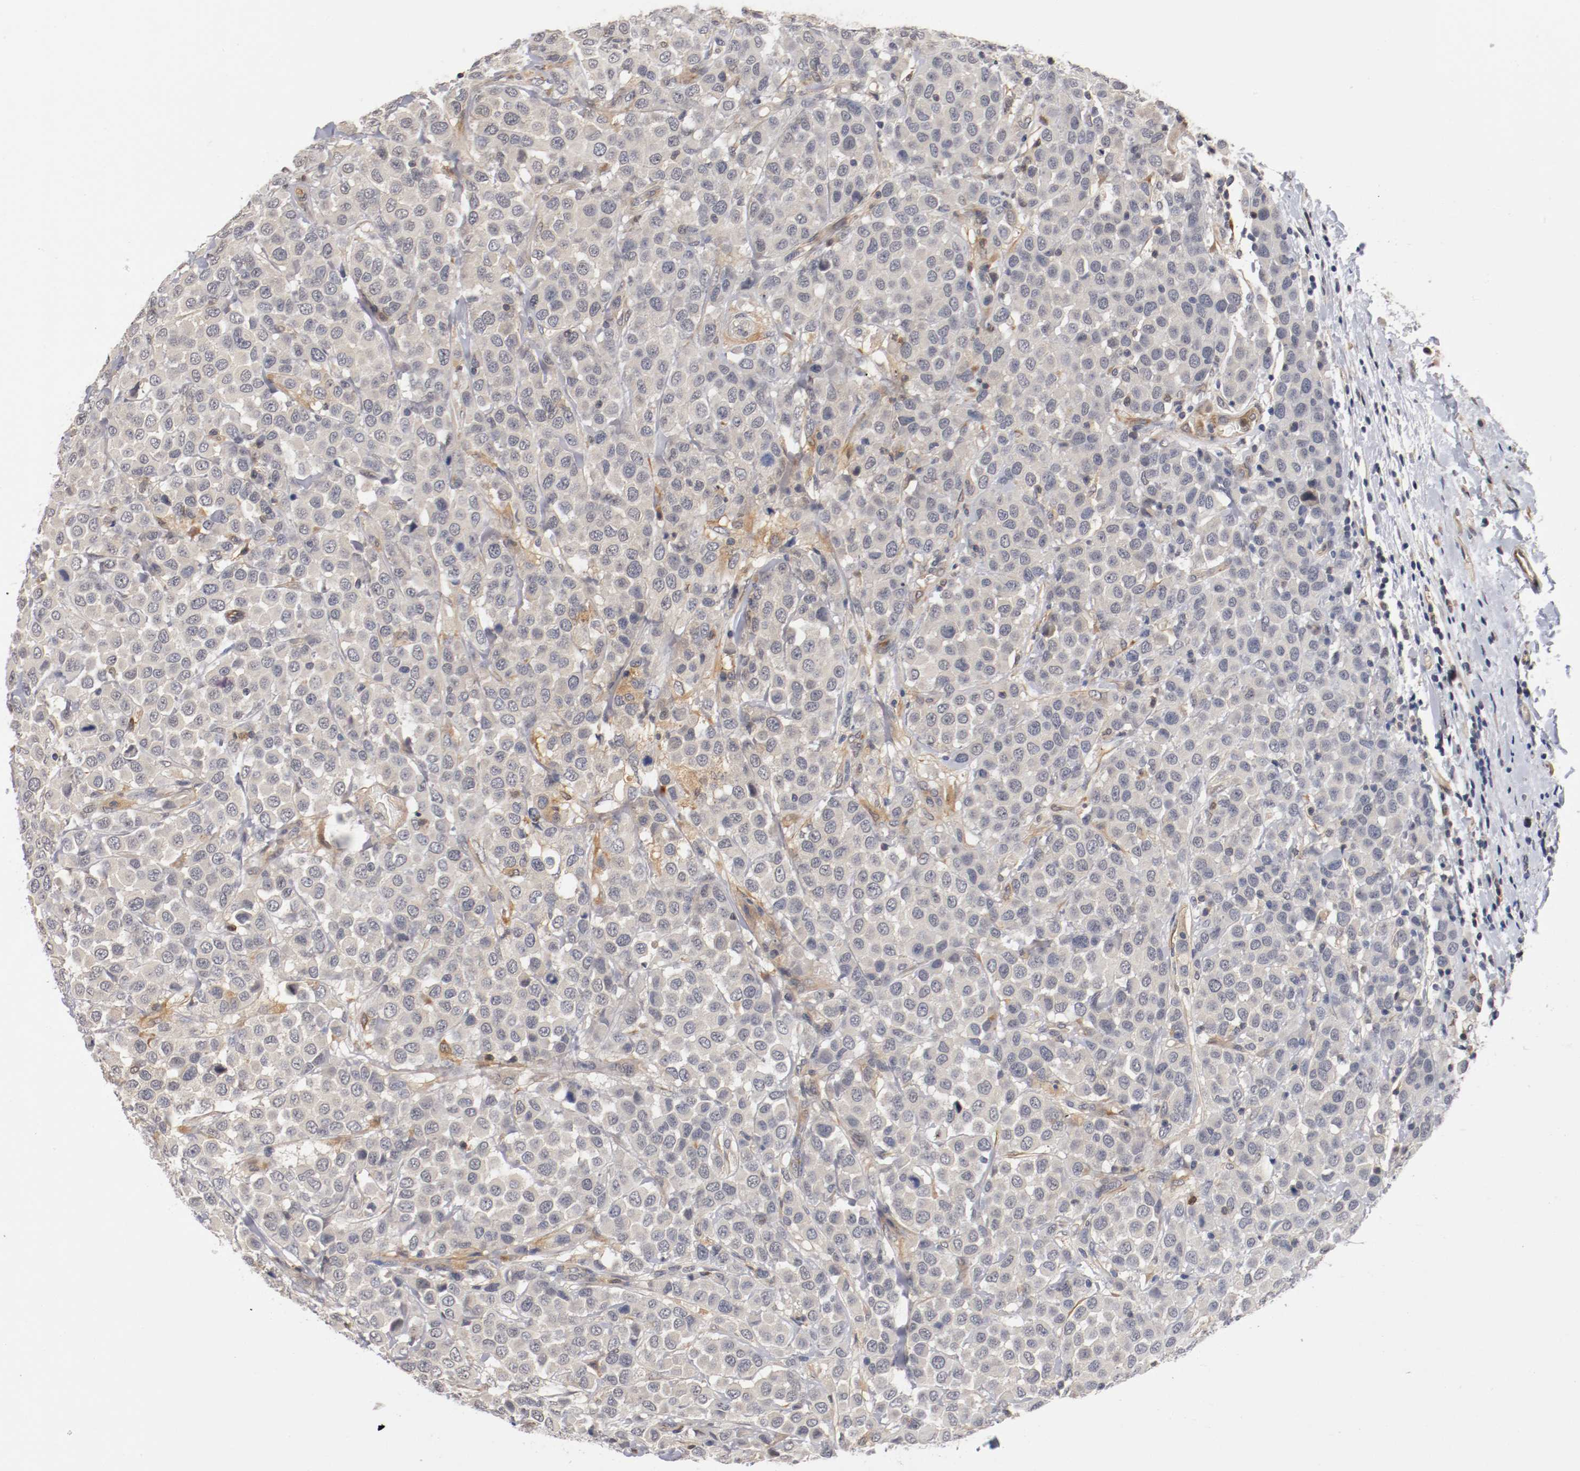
{"staining": {"intensity": "weak", "quantity": "<25%", "location": "cytoplasmic/membranous"}, "tissue": "breast cancer", "cell_type": "Tumor cells", "image_type": "cancer", "snomed": [{"axis": "morphology", "description": "Duct carcinoma"}, {"axis": "topography", "description": "Breast"}], "caption": "DAB immunohistochemical staining of invasive ductal carcinoma (breast) displays no significant expression in tumor cells.", "gene": "RBM23", "patient": {"sex": "female", "age": 61}}